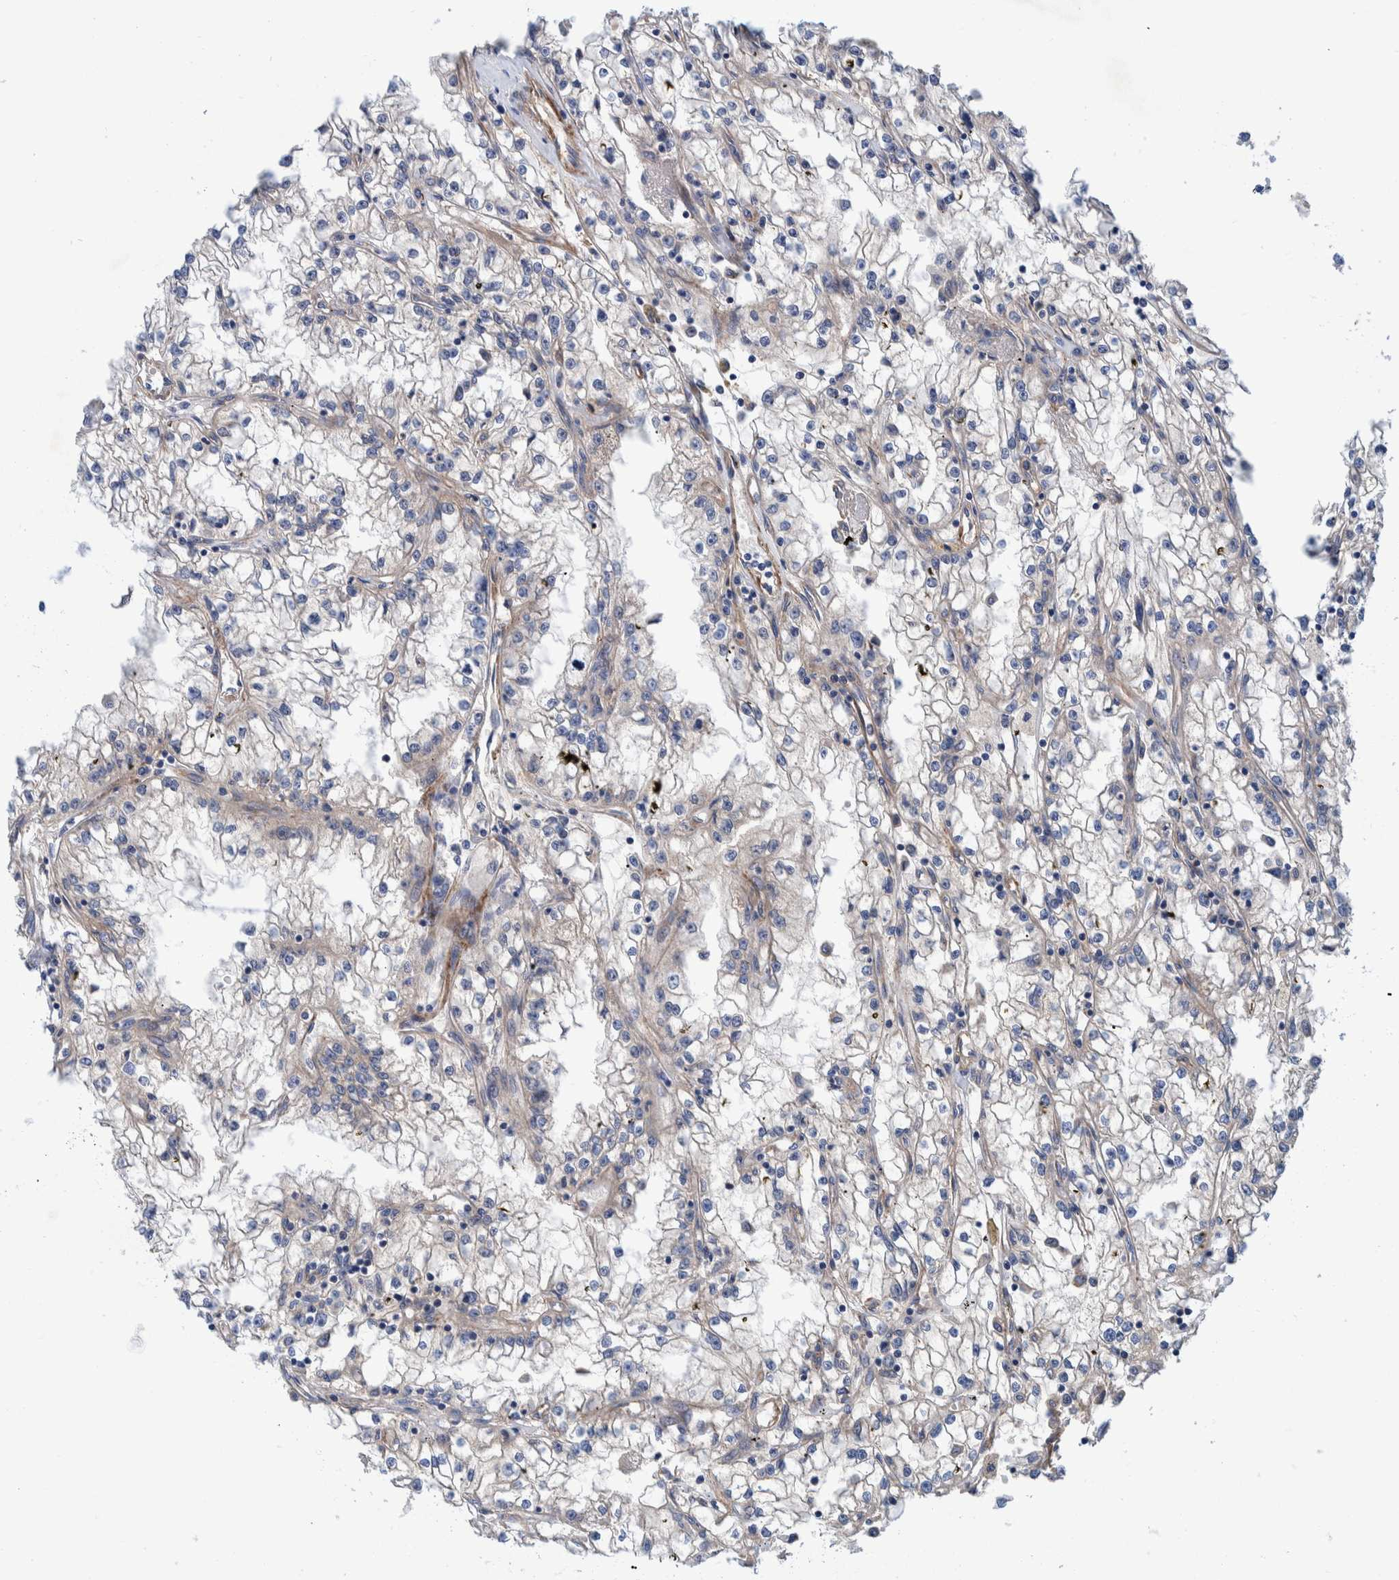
{"staining": {"intensity": "negative", "quantity": "none", "location": "none"}, "tissue": "renal cancer", "cell_type": "Tumor cells", "image_type": "cancer", "snomed": [{"axis": "morphology", "description": "Adenocarcinoma, NOS"}, {"axis": "topography", "description": "Kidney"}], "caption": "An IHC histopathology image of renal cancer is shown. There is no staining in tumor cells of renal cancer.", "gene": "SLC25A10", "patient": {"sex": "male", "age": 56}}